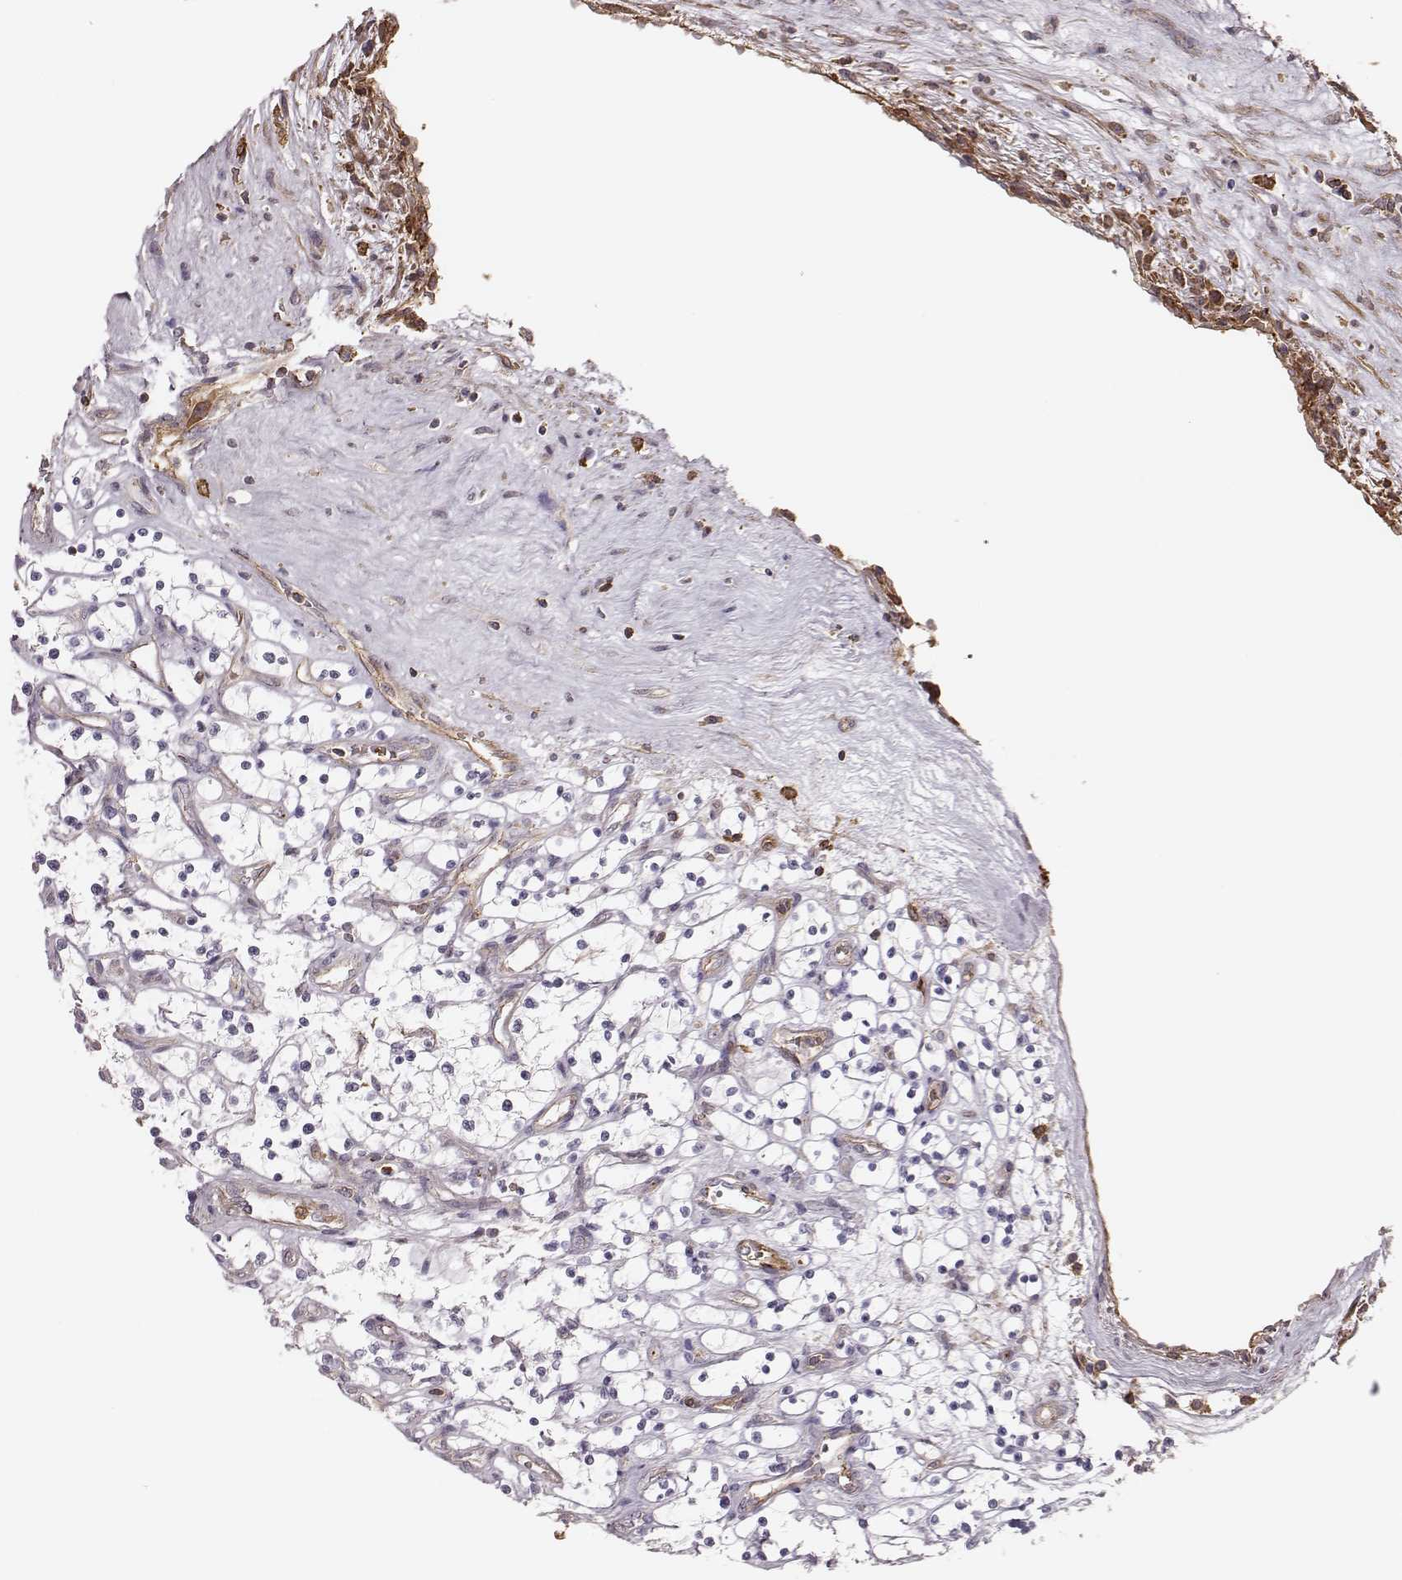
{"staining": {"intensity": "negative", "quantity": "none", "location": "none"}, "tissue": "renal cancer", "cell_type": "Tumor cells", "image_type": "cancer", "snomed": [{"axis": "morphology", "description": "Adenocarcinoma, NOS"}, {"axis": "topography", "description": "Kidney"}], "caption": "There is no significant positivity in tumor cells of renal cancer (adenocarcinoma).", "gene": "ZYX", "patient": {"sex": "female", "age": 69}}